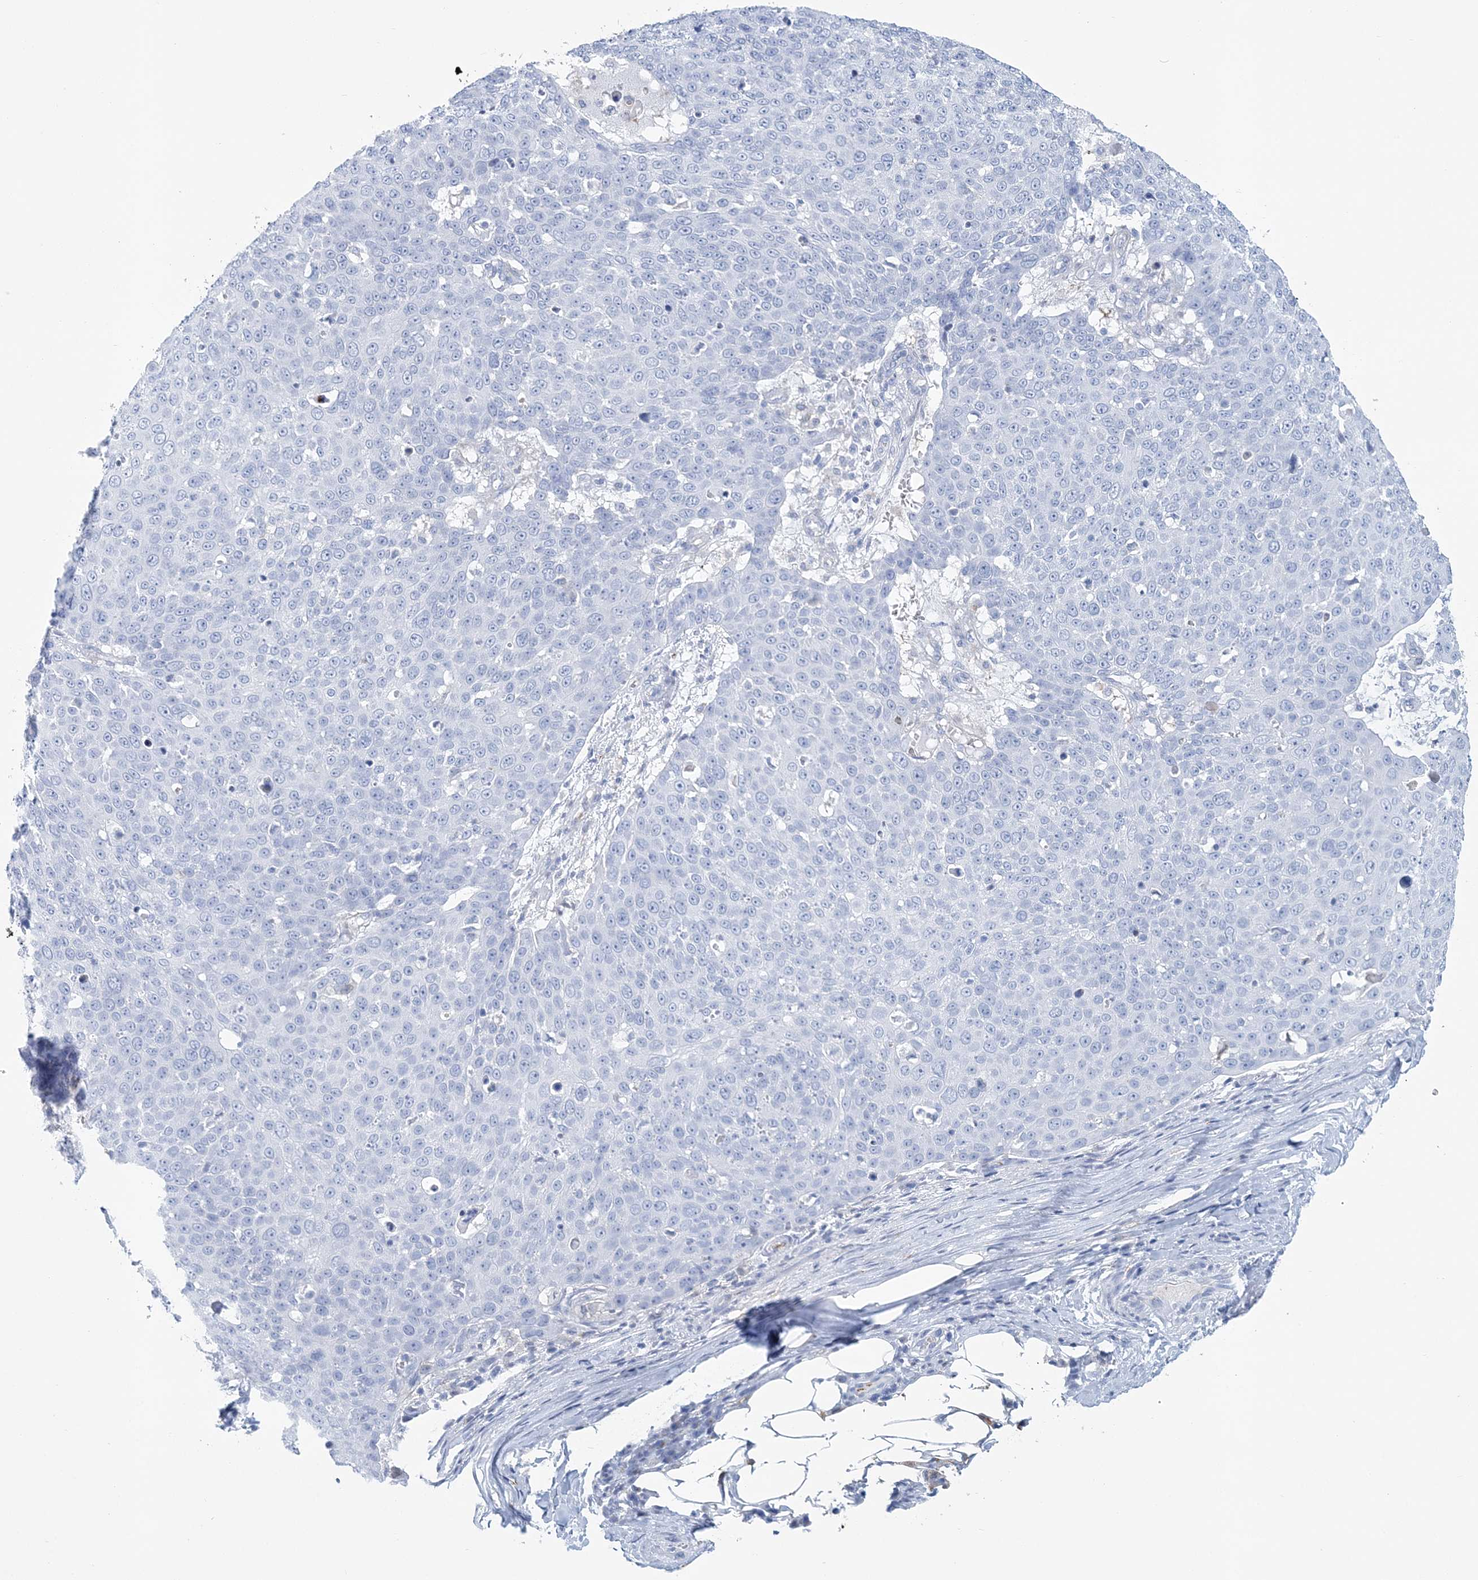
{"staining": {"intensity": "negative", "quantity": "none", "location": "none"}, "tissue": "skin cancer", "cell_type": "Tumor cells", "image_type": "cancer", "snomed": [{"axis": "morphology", "description": "Squamous cell carcinoma, NOS"}, {"axis": "topography", "description": "Skin"}], "caption": "Immunohistochemistry (IHC) micrograph of human skin cancer (squamous cell carcinoma) stained for a protein (brown), which shows no positivity in tumor cells. (Brightfield microscopy of DAB (3,3'-diaminobenzidine) immunohistochemistry at high magnification).", "gene": "NKX6-1", "patient": {"sex": "male", "age": 71}}